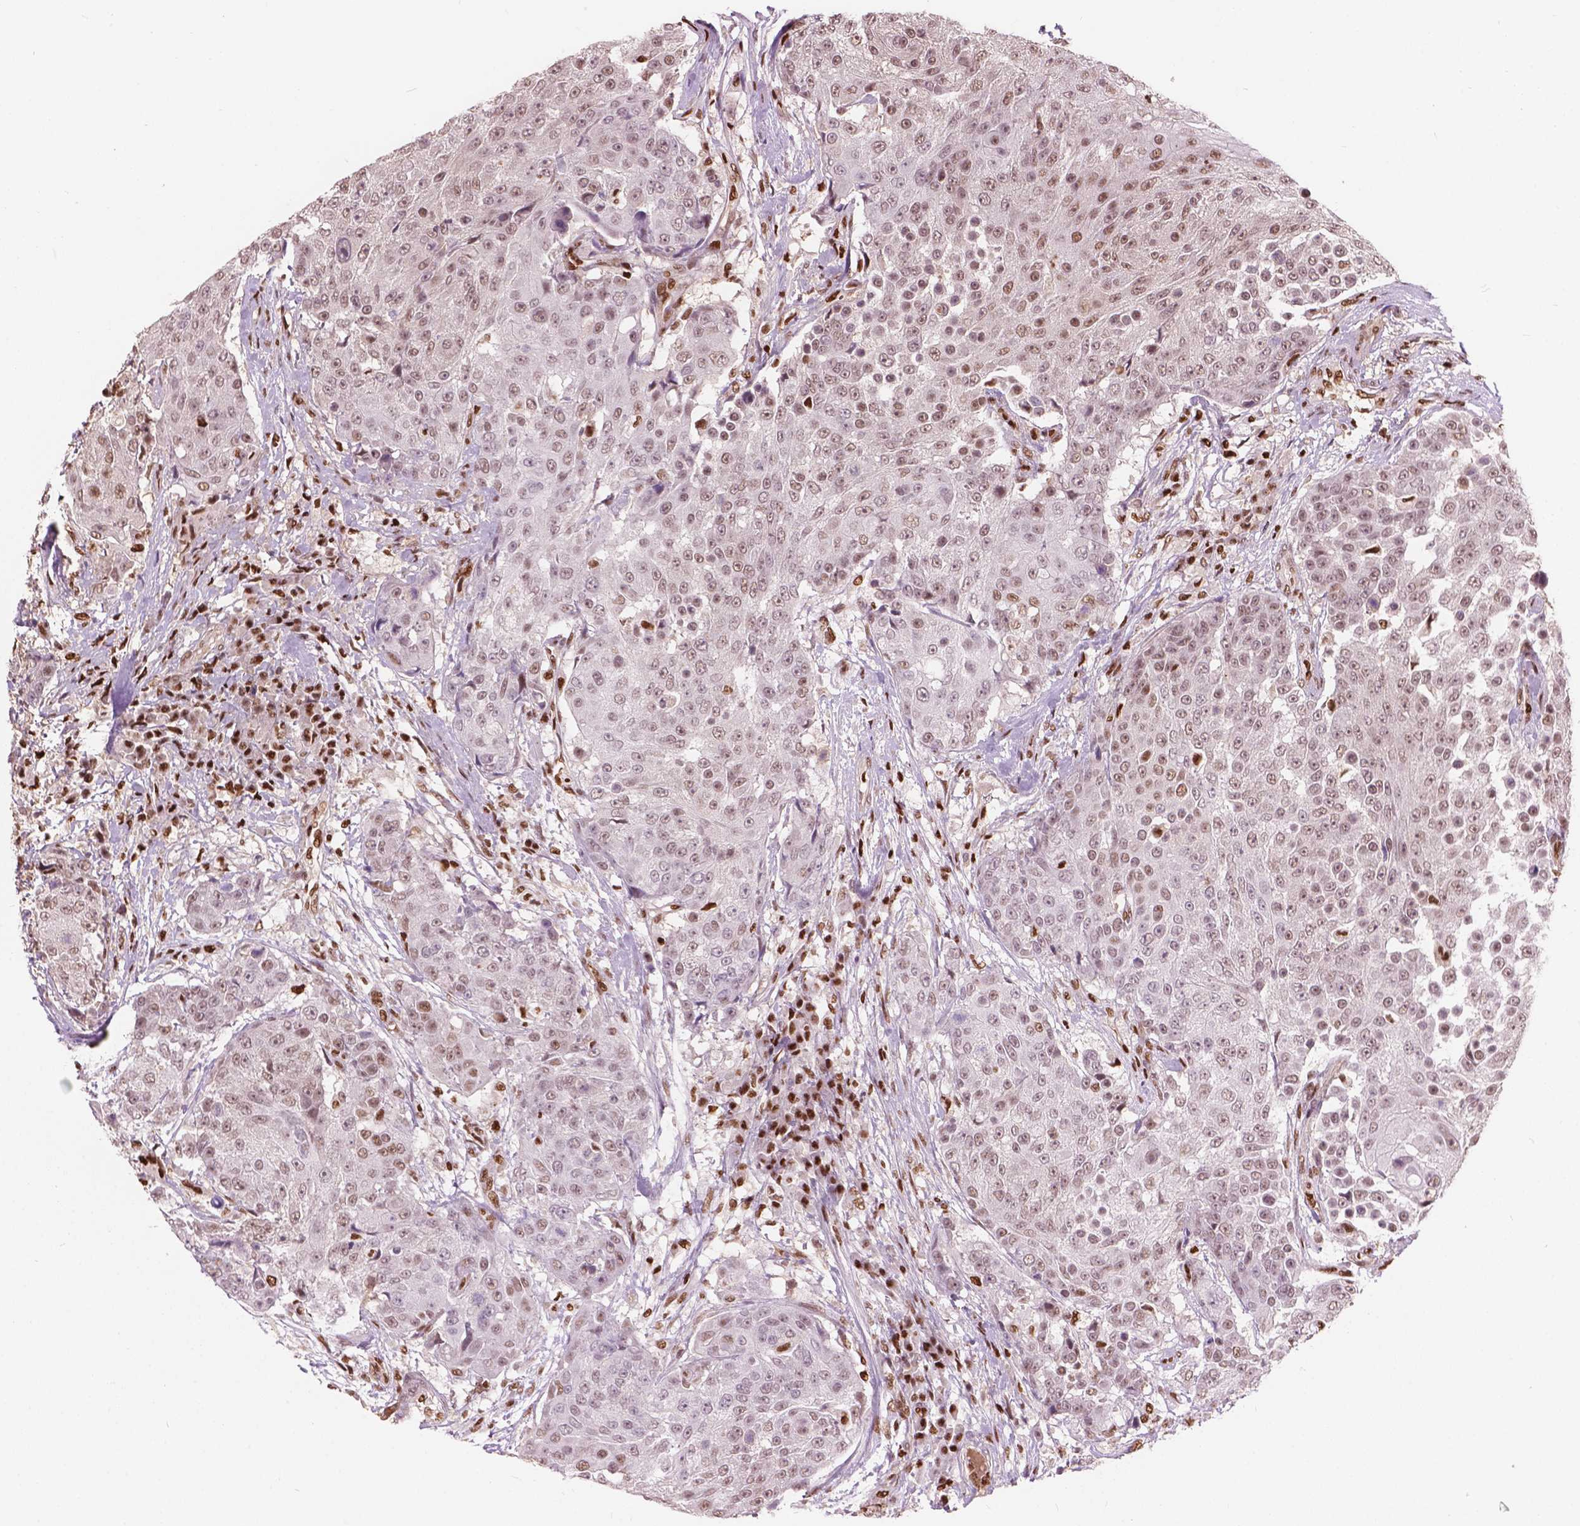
{"staining": {"intensity": "weak", "quantity": "25%-75%", "location": "nuclear"}, "tissue": "urothelial cancer", "cell_type": "Tumor cells", "image_type": "cancer", "snomed": [{"axis": "morphology", "description": "Urothelial carcinoma, High grade"}, {"axis": "topography", "description": "Urinary bladder"}], "caption": "Immunohistochemical staining of human urothelial cancer displays low levels of weak nuclear protein positivity in about 25%-75% of tumor cells. (DAB (3,3'-diaminobenzidine) IHC, brown staining for protein, blue staining for nuclei).", "gene": "ANP32B", "patient": {"sex": "female", "age": 63}}